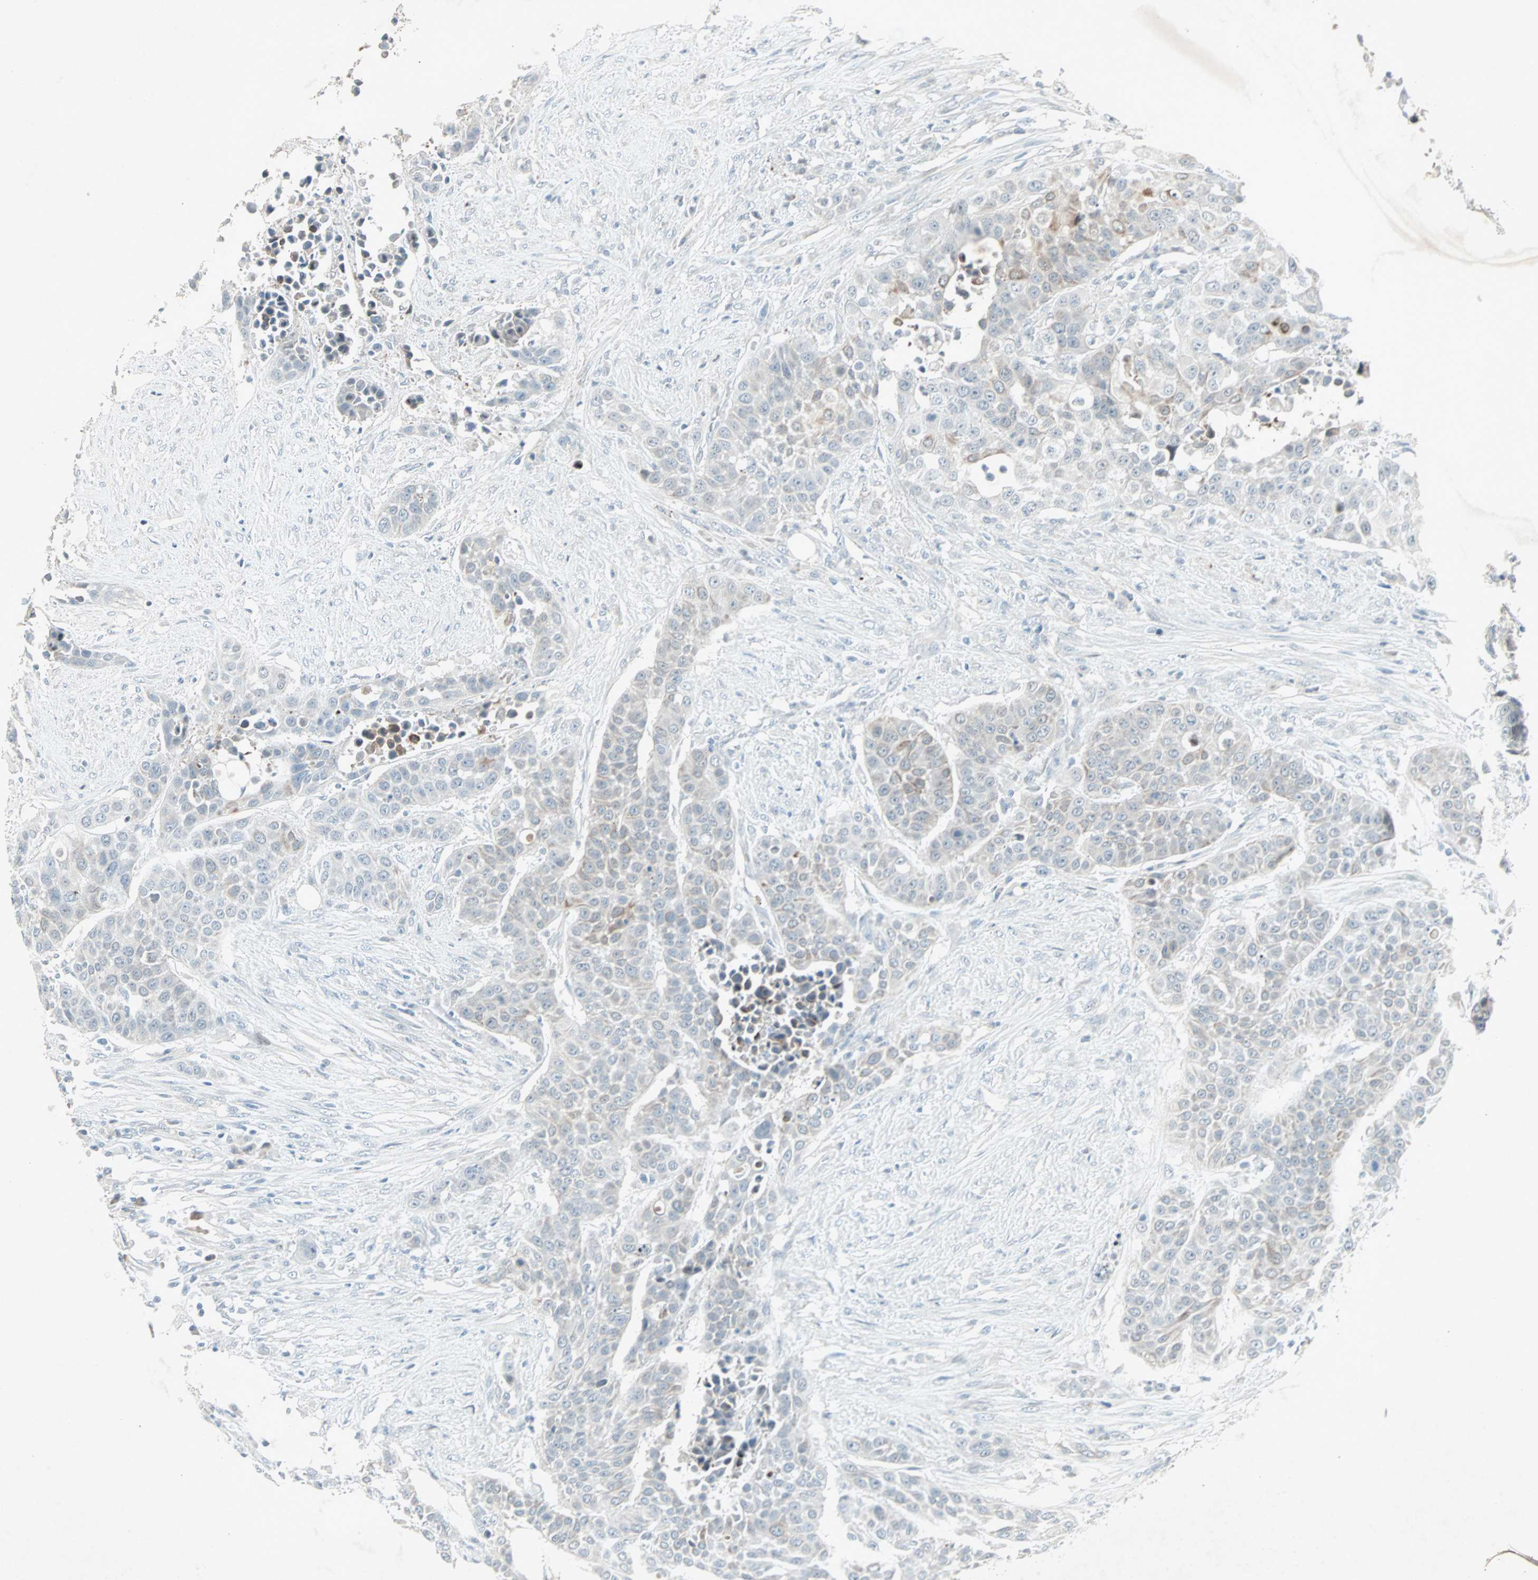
{"staining": {"intensity": "weak", "quantity": "<25%", "location": "cytoplasmic/membranous"}, "tissue": "urothelial cancer", "cell_type": "Tumor cells", "image_type": "cancer", "snomed": [{"axis": "morphology", "description": "Urothelial carcinoma, High grade"}, {"axis": "topography", "description": "Urinary bladder"}], "caption": "Image shows no protein staining in tumor cells of urothelial cancer tissue.", "gene": "LANCL3", "patient": {"sex": "male", "age": 74}}